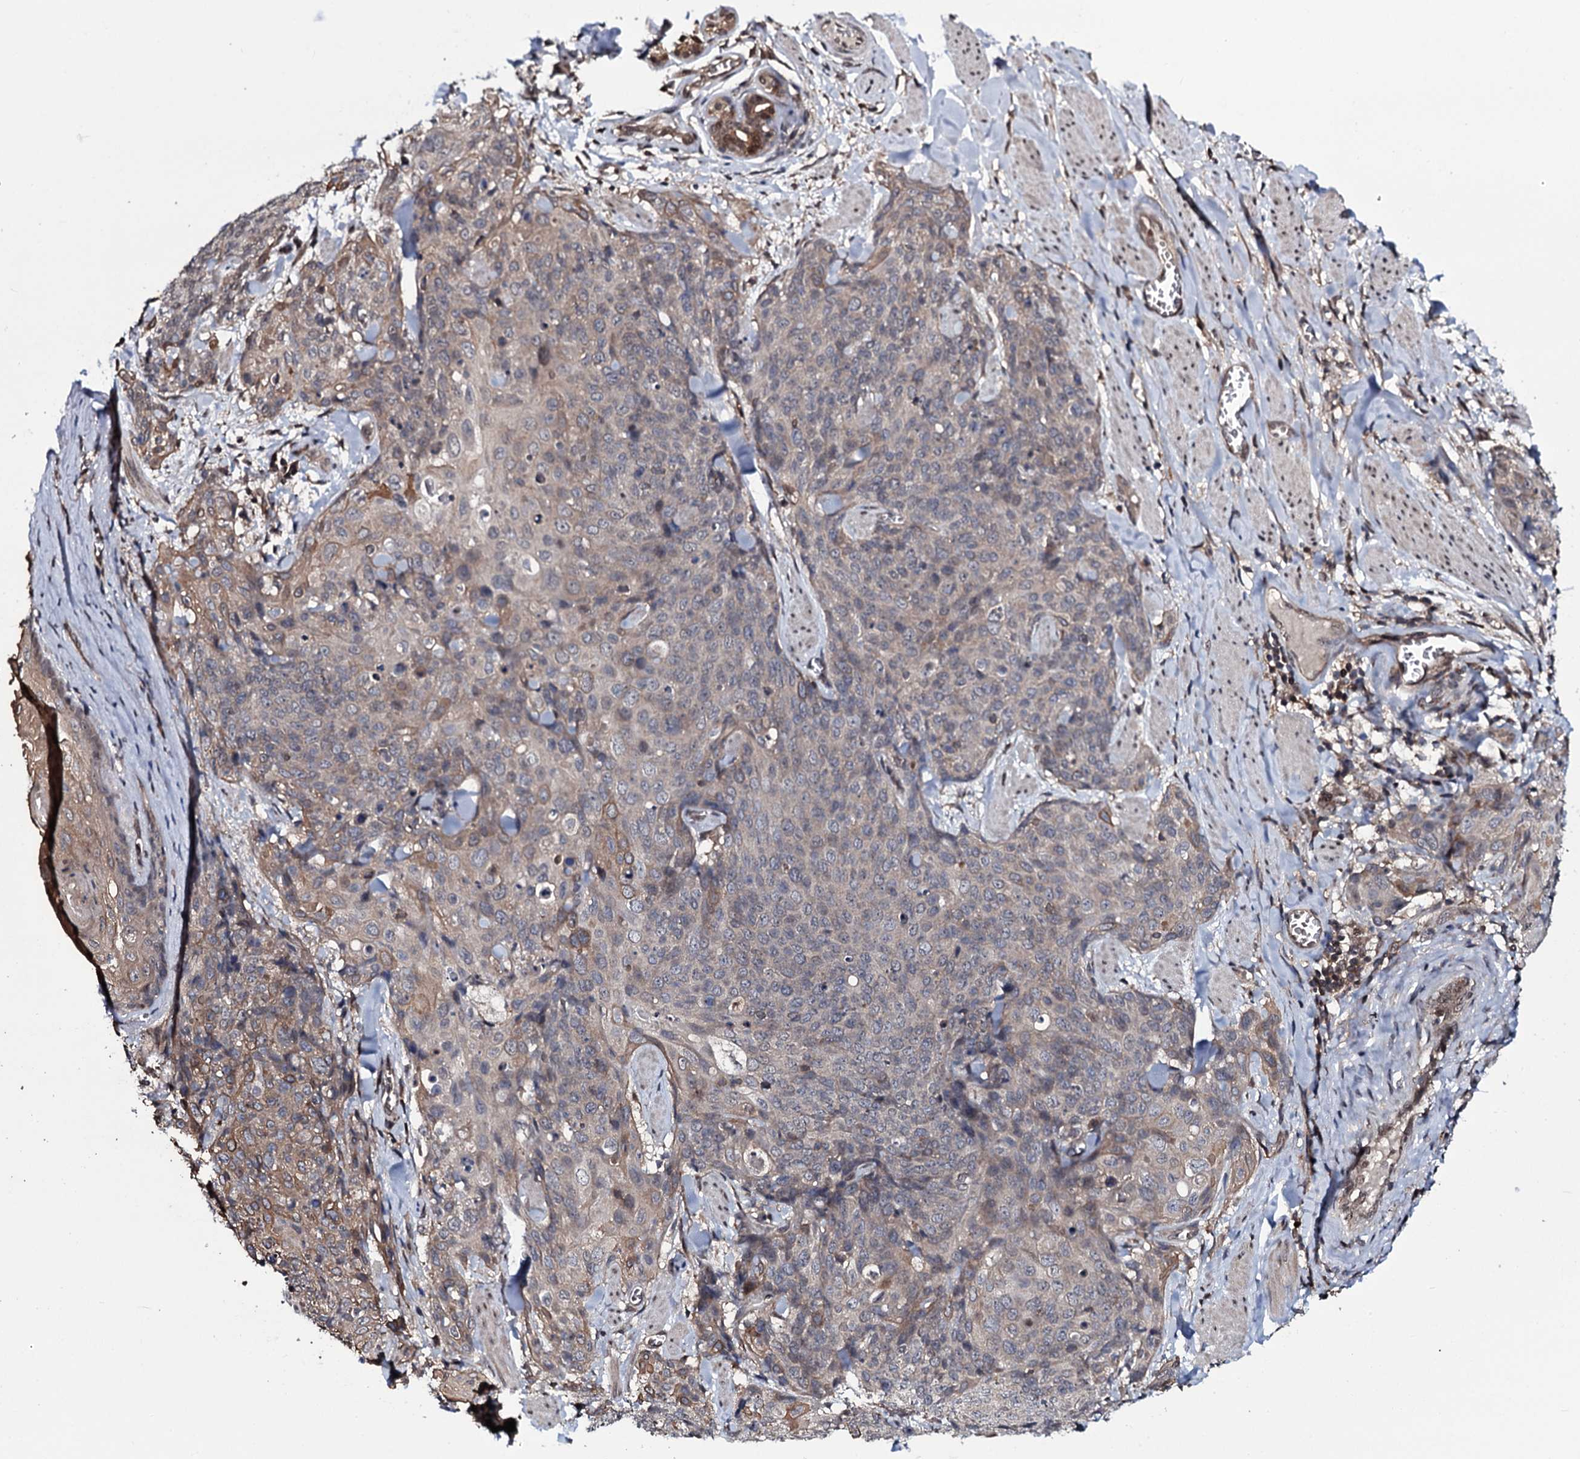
{"staining": {"intensity": "weak", "quantity": "<25%", "location": "cytoplasmic/membranous"}, "tissue": "skin cancer", "cell_type": "Tumor cells", "image_type": "cancer", "snomed": [{"axis": "morphology", "description": "Squamous cell carcinoma, NOS"}, {"axis": "topography", "description": "Skin"}, {"axis": "topography", "description": "Vulva"}], "caption": "This is an immunohistochemistry histopathology image of skin squamous cell carcinoma. There is no positivity in tumor cells.", "gene": "HDDC3", "patient": {"sex": "female", "age": 85}}